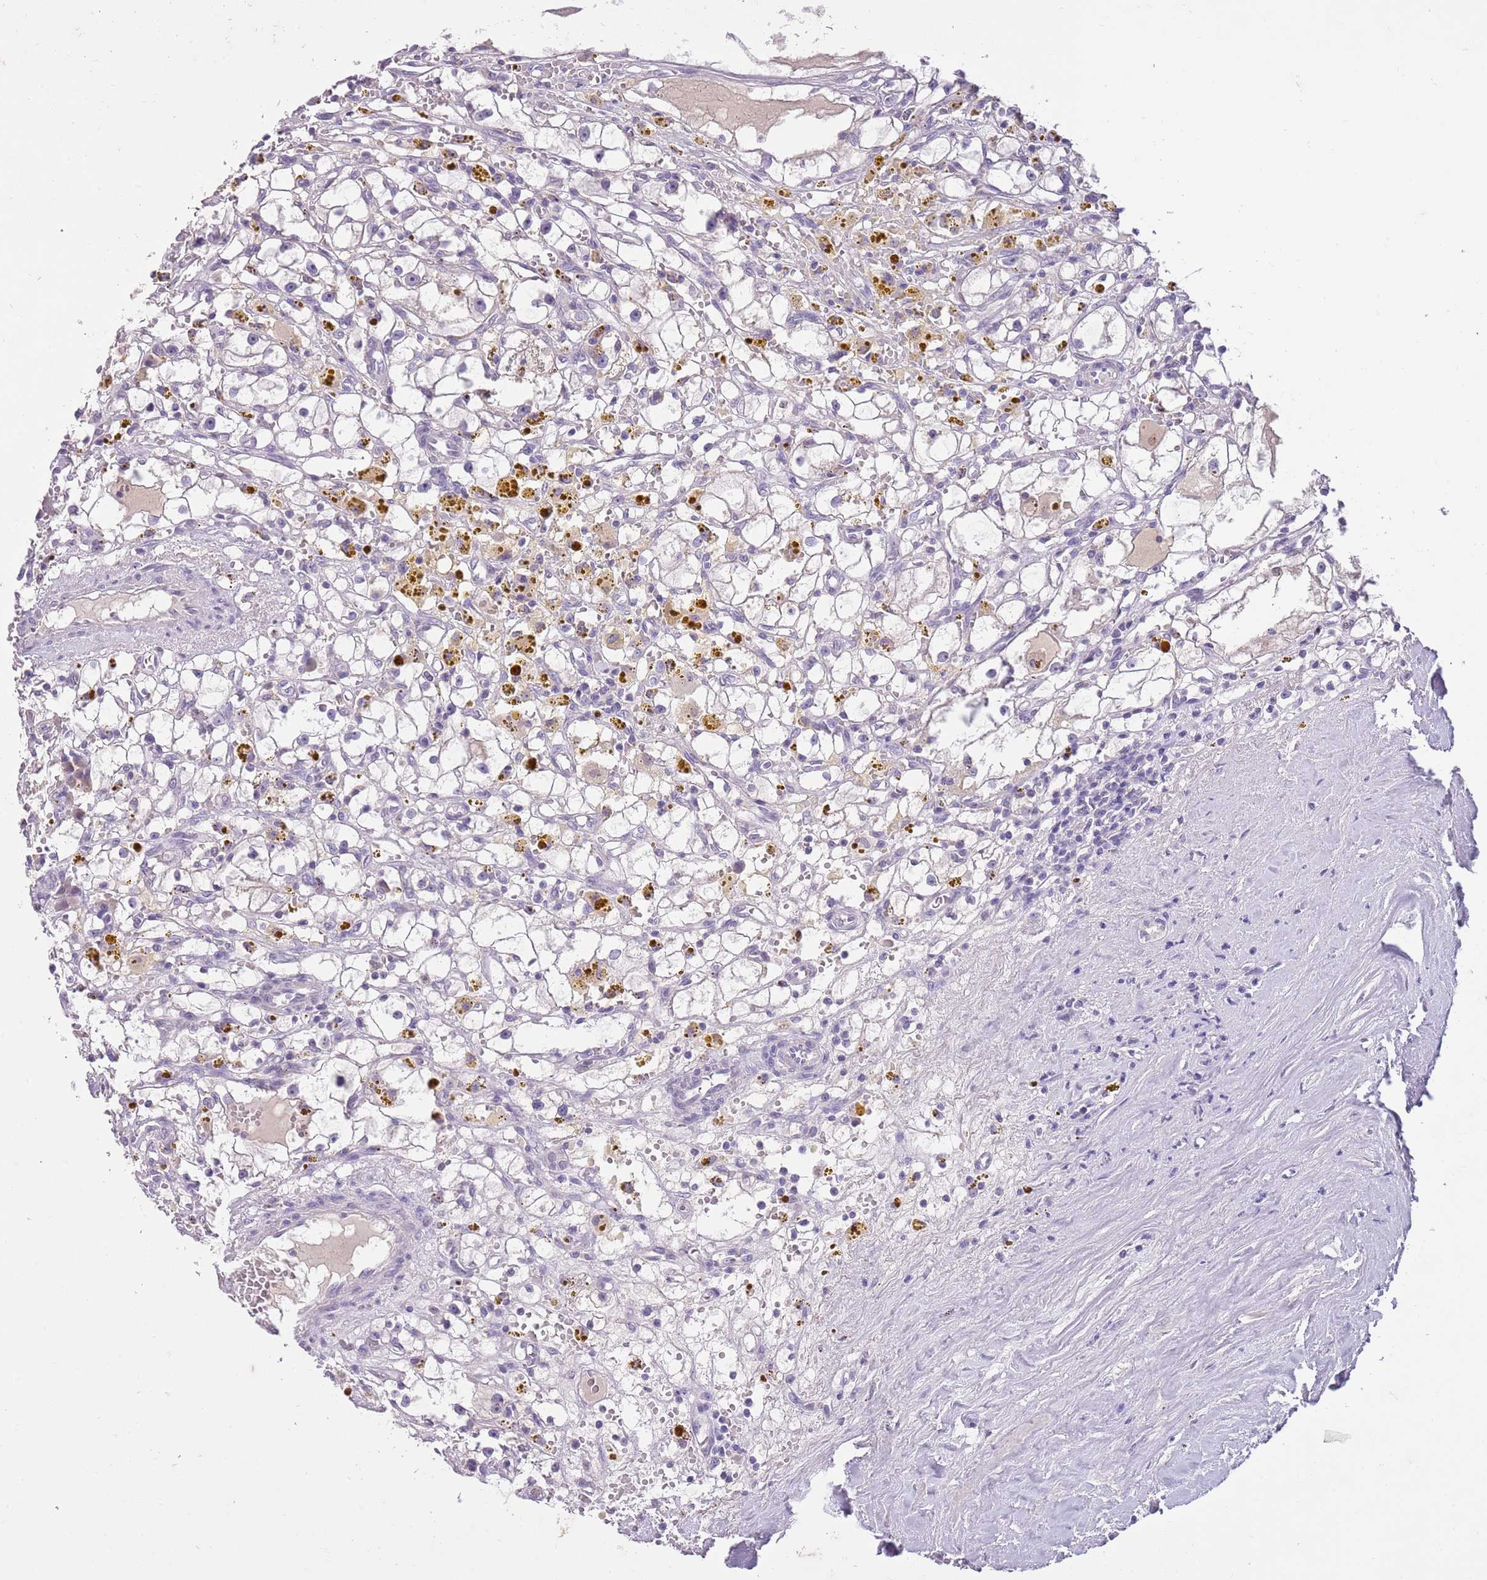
{"staining": {"intensity": "negative", "quantity": "none", "location": "none"}, "tissue": "renal cancer", "cell_type": "Tumor cells", "image_type": "cancer", "snomed": [{"axis": "morphology", "description": "Adenocarcinoma, NOS"}, {"axis": "topography", "description": "Kidney"}], "caption": "Immunohistochemistry photomicrograph of neoplastic tissue: adenocarcinoma (renal) stained with DAB displays no significant protein expression in tumor cells. Brightfield microscopy of immunohistochemistry (IHC) stained with DAB (brown) and hematoxylin (blue), captured at high magnification.", "gene": "SLC35E3", "patient": {"sex": "male", "age": 56}}